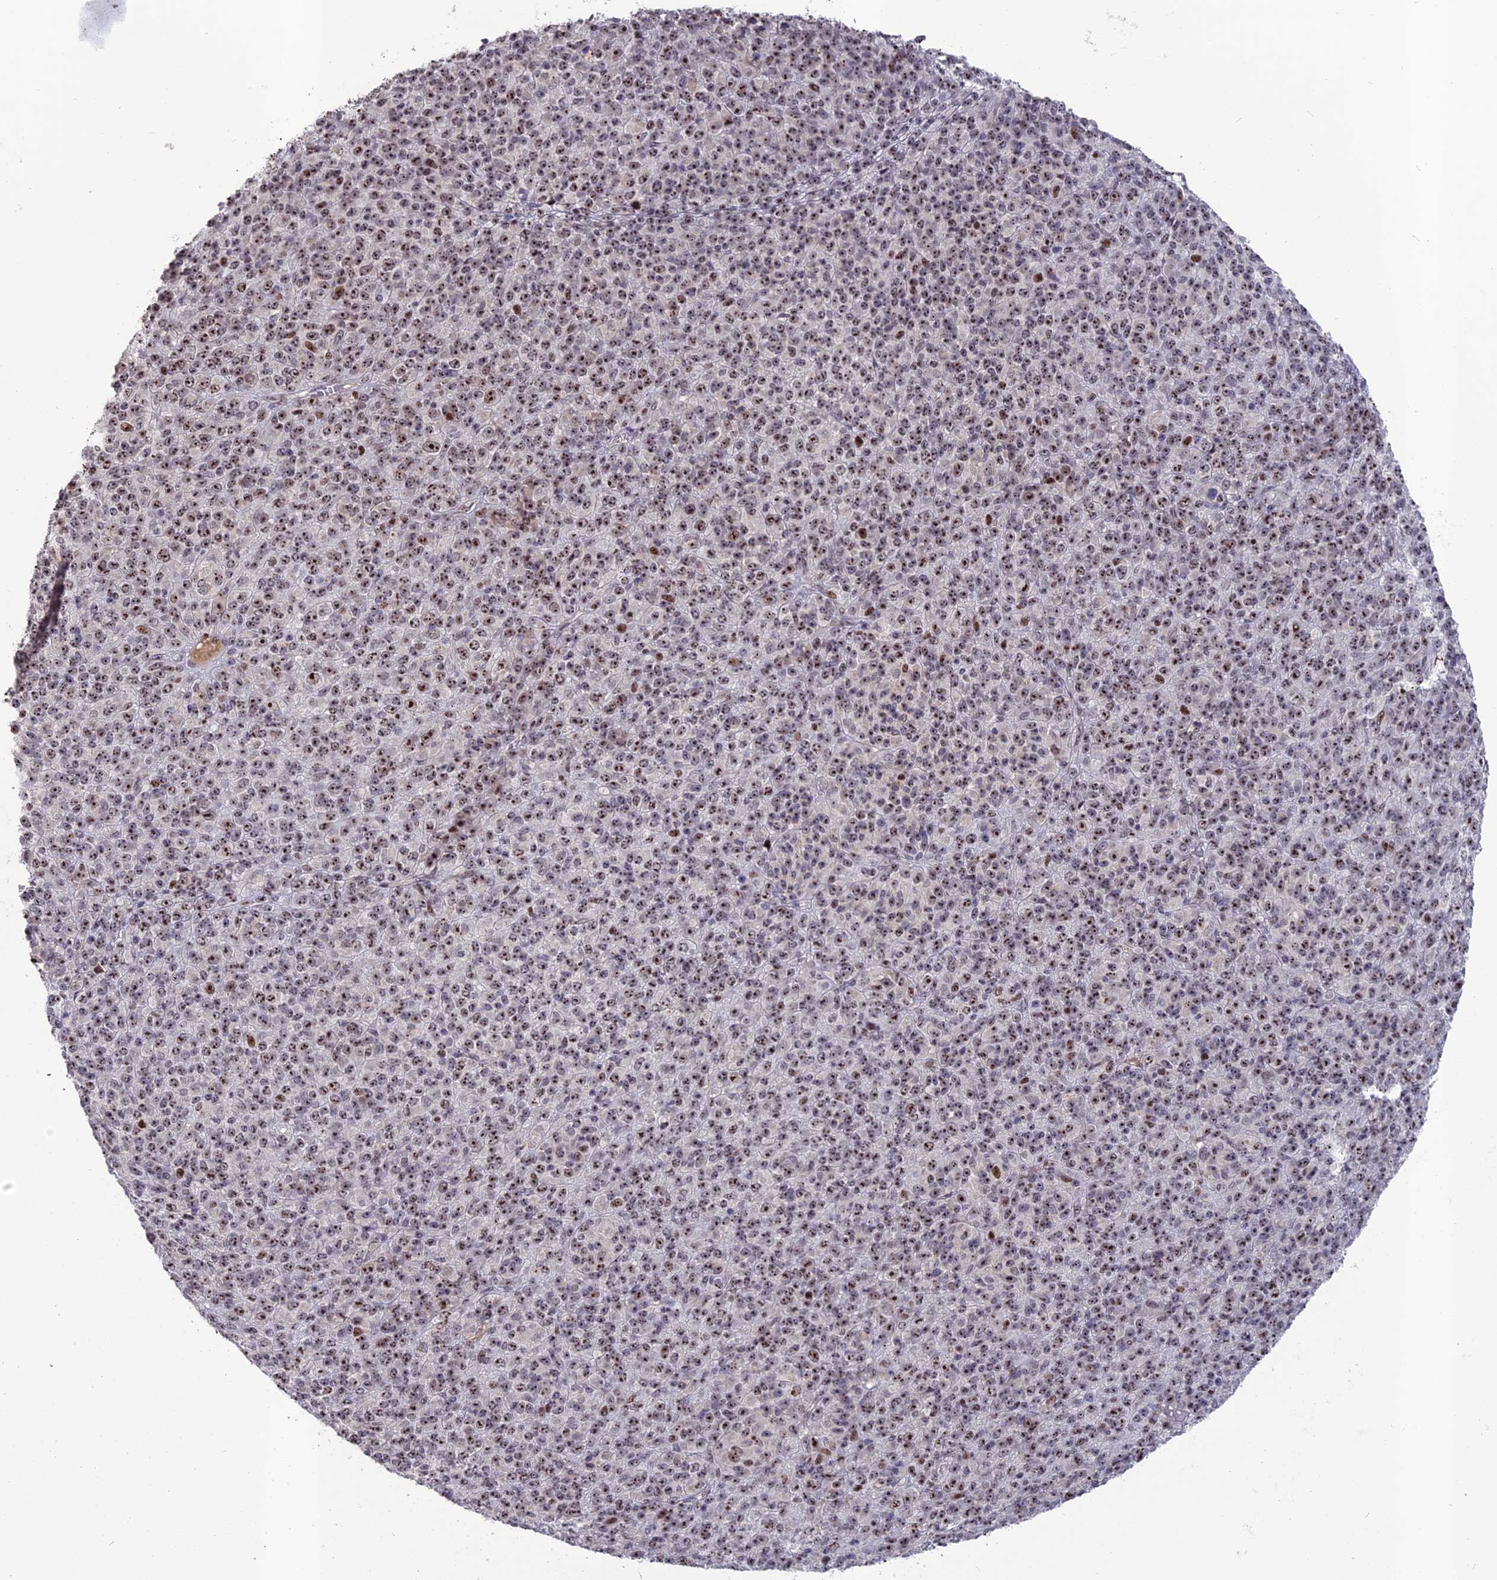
{"staining": {"intensity": "strong", "quantity": ">75%", "location": "nuclear"}, "tissue": "melanoma", "cell_type": "Tumor cells", "image_type": "cancer", "snomed": [{"axis": "morphology", "description": "Malignant melanoma, Metastatic site"}, {"axis": "topography", "description": "Brain"}], "caption": "IHC micrograph of neoplastic tissue: human melanoma stained using immunohistochemistry reveals high levels of strong protein expression localized specifically in the nuclear of tumor cells, appearing as a nuclear brown color.", "gene": "FAM131A", "patient": {"sex": "female", "age": 56}}